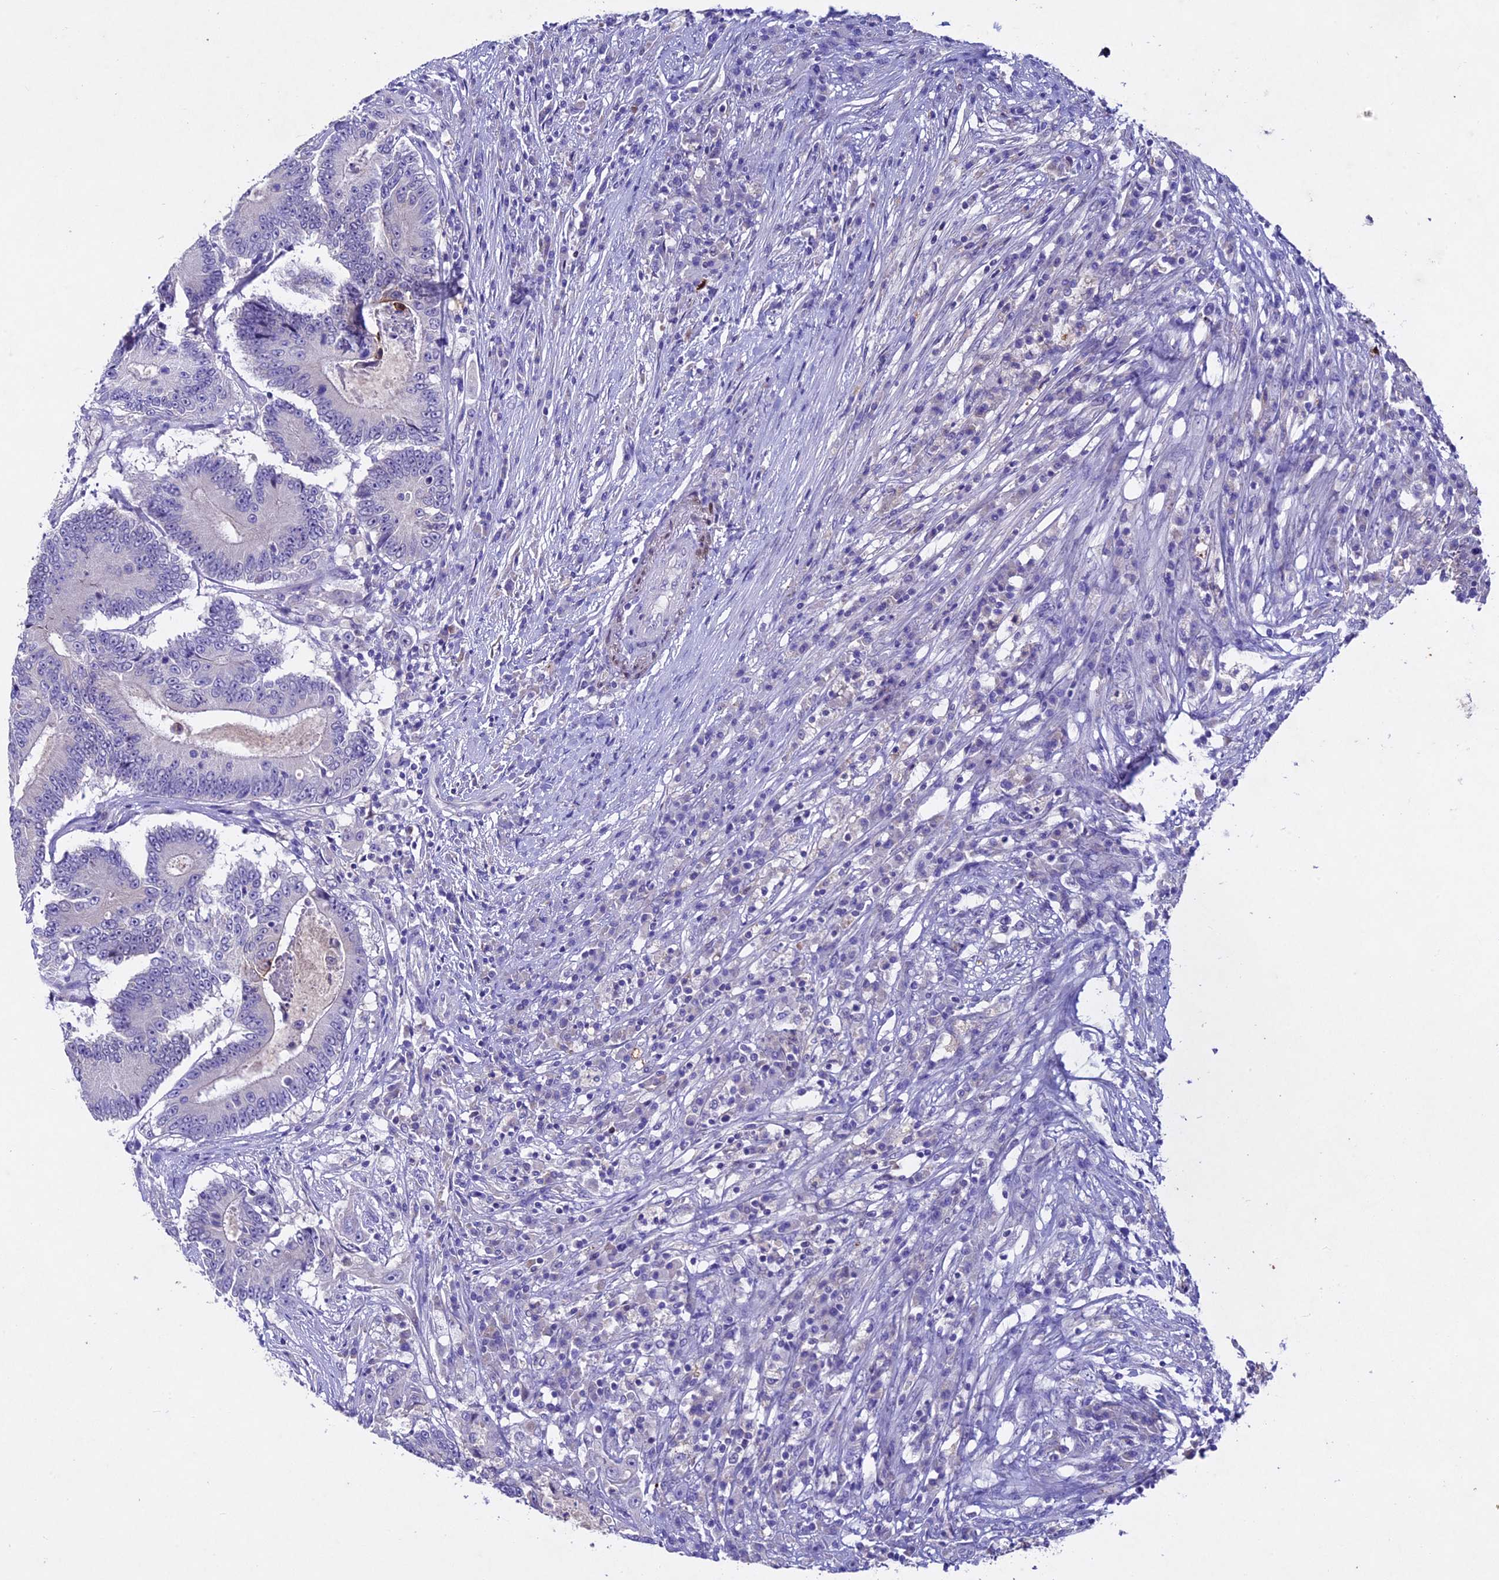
{"staining": {"intensity": "negative", "quantity": "none", "location": "none"}, "tissue": "colorectal cancer", "cell_type": "Tumor cells", "image_type": "cancer", "snomed": [{"axis": "morphology", "description": "Adenocarcinoma, NOS"}, {"axis": "topography", "description": "Colon"}], "caption": "Immunohistochemistry histopathology image of neoplastic tissue: human colorectal cancer (adenocarcinoma) stained with DAB (3,3'-diaminobenzidine) reveals no significant protein expression in tumor cells. (DAB IHC, high magnification).", "gene": "TGDS", "patient": {"sex": "male", "age": 83}}